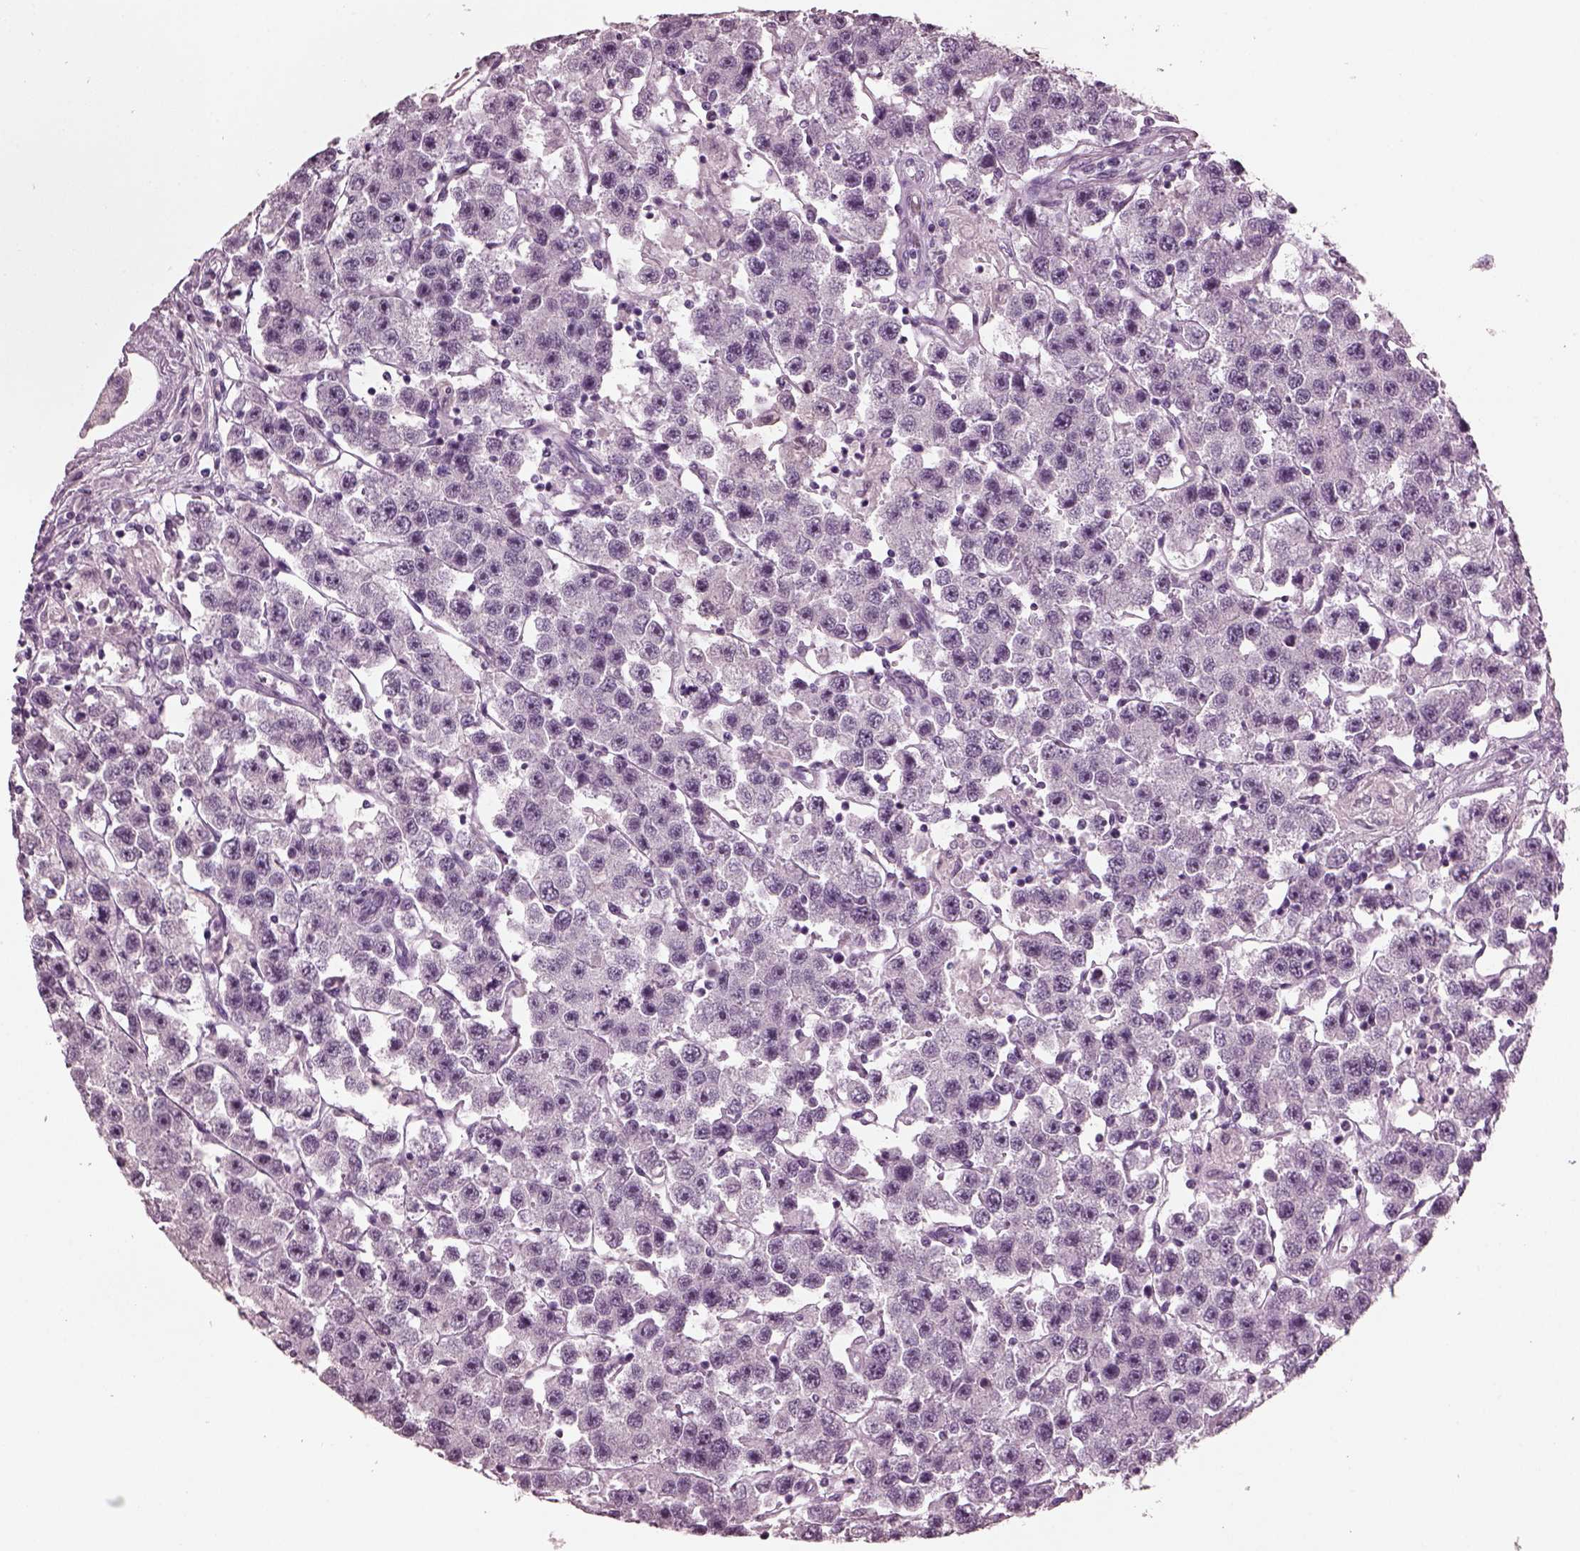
{"staining": {"intensity": "negative", "quantity": "none", "location": "none"}, "tissue": "testis cancer", "cell_type": "Tumor cells", "image_type": "cancer", "snomed": [{"axis": "morphology", "description": "Seminoma, NOS"}, {"axis": "topography", "description": "Testis"}], "caption": "There is no significant staining in tumor cells of seminoma (testis).", "gene": "SLC6A17", "patient": {"sex": "male", "age": 45}}